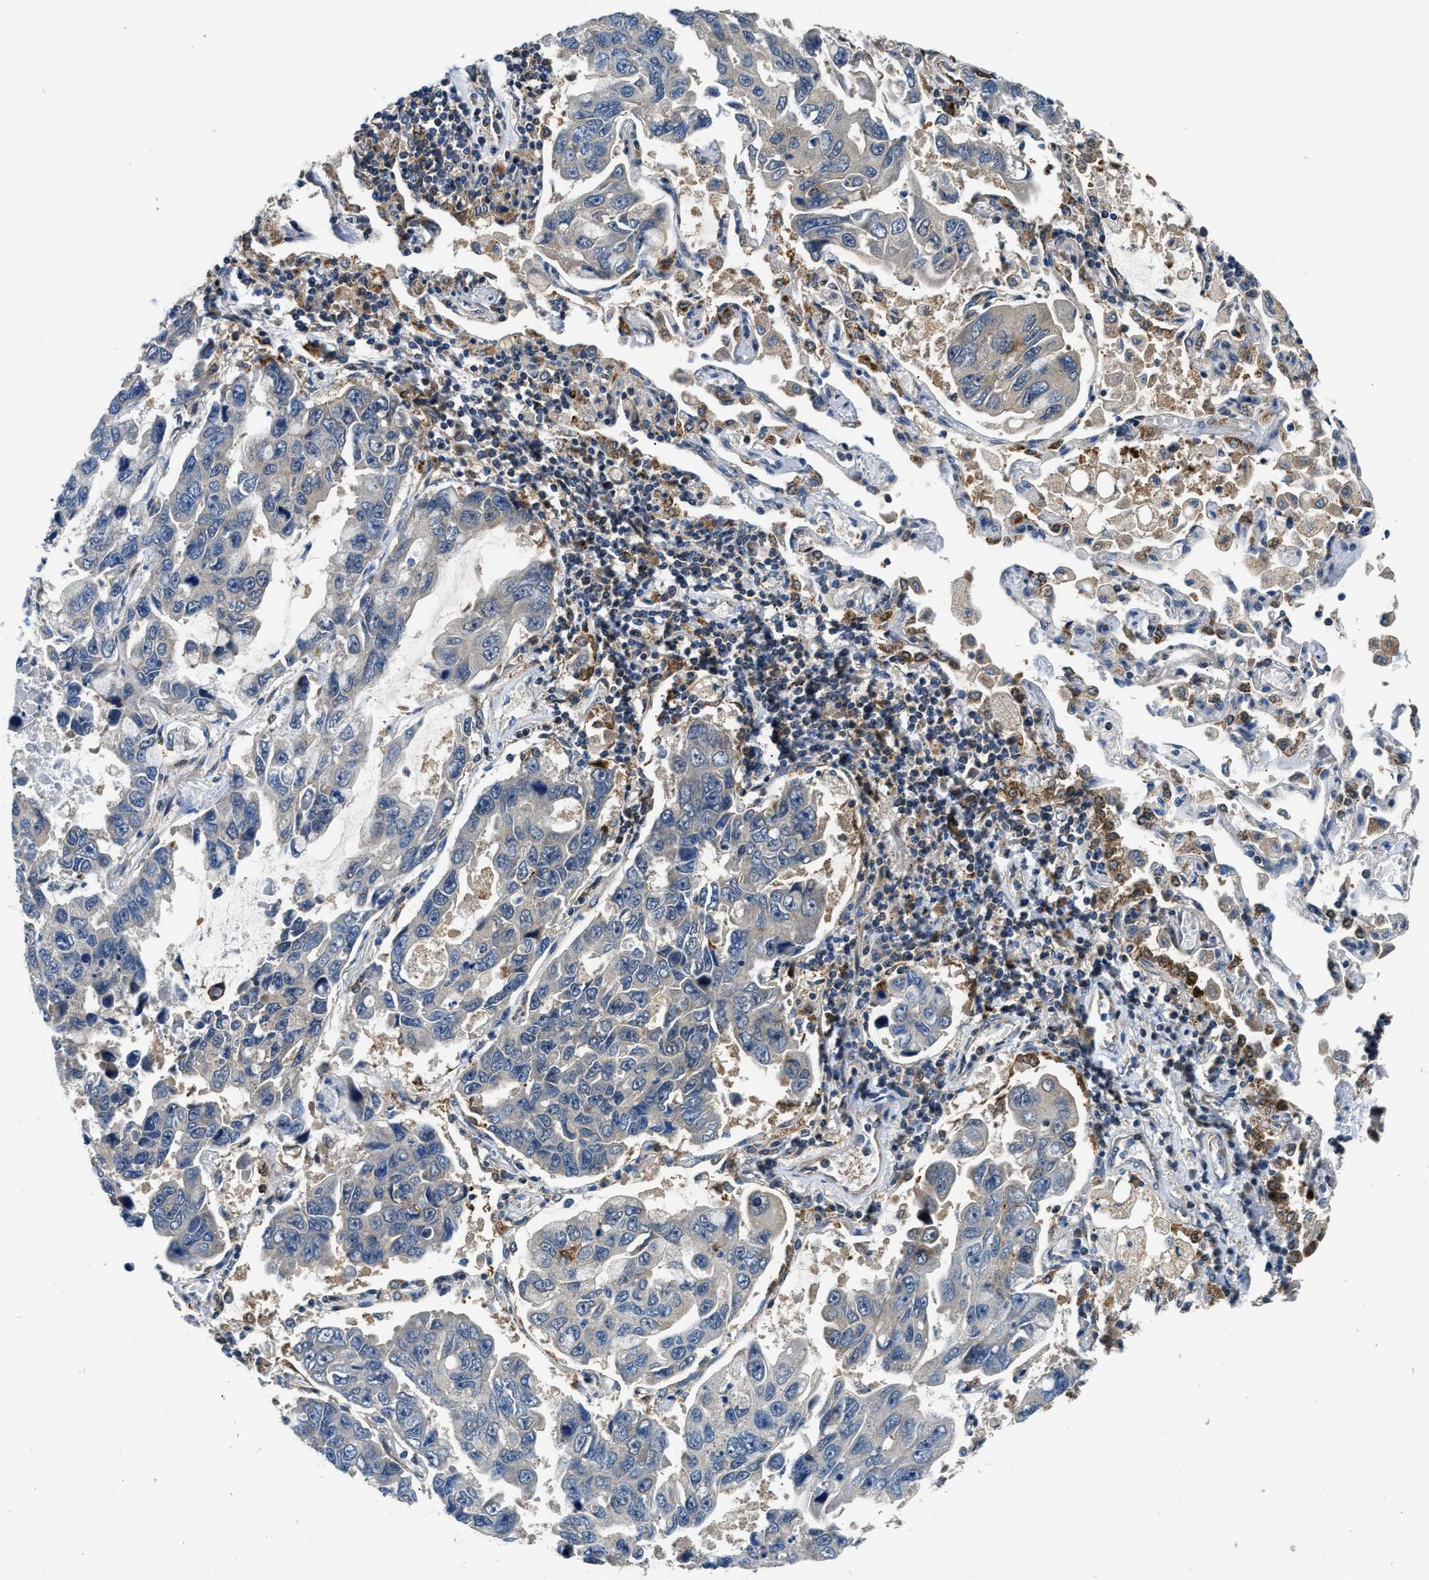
{"staining": {"intensity": "negative", "quantity": "none", "location": "none"}, "tissue": "lung cancer", "cell_type": "Tumor cells", "image_type": "cancer", "snomed": [{"axis": "morphology", "description": "Adenocarcinoma, NOS"}, {"axis": "topography", "description": "Lung"}], "caption": "This is an immunohistochemistry histopathology image of human lung adenocarcinoma. There is no staining in tumor cells.", "gene": "PPA1", "patient": {"sex": "male", "age": 64}}